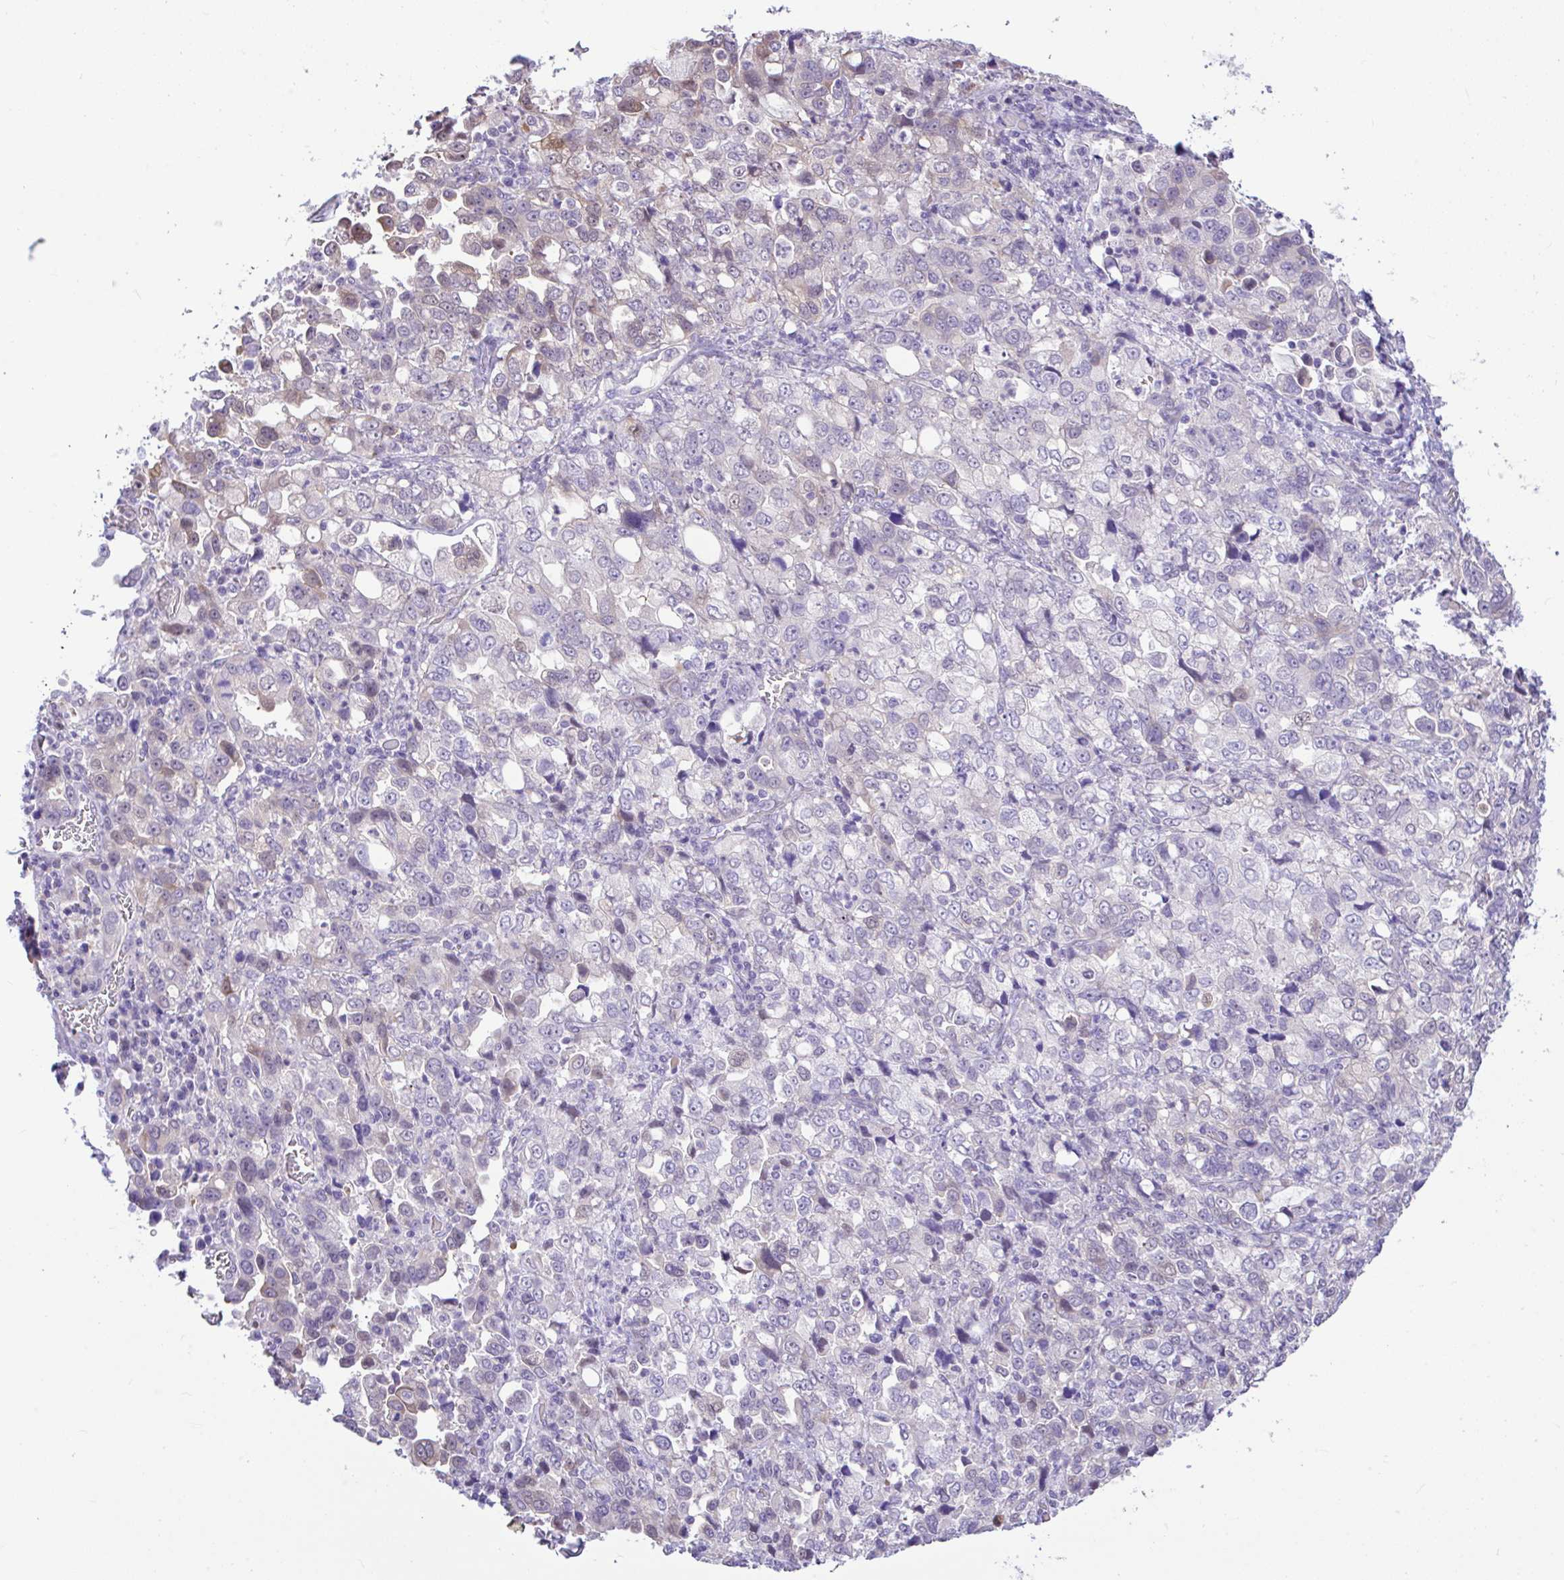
{"staining": {"intensity": "moderate", "quantity": "<25%", "location": "cytoplasmic/membranous,nuclear"}, "tissue": "stomach cancer", "cell_type": "Tumor cells", "image_type": "cancer", "snomed": [{"axis": "morphology", "description": "Adenocarcinoma, NOS"}, {"axis": "topography", "description": "Stomach, upper"}], "caption": "Immunohistochemical staining of human adenocarcinoma (stomach) reveals low levels of moderate cytoplasmic/membranous and nuclear expression in about <25% of tumor cells.", "gene": "ZNF485", "patient": {"sex": "female", "age": 81}}